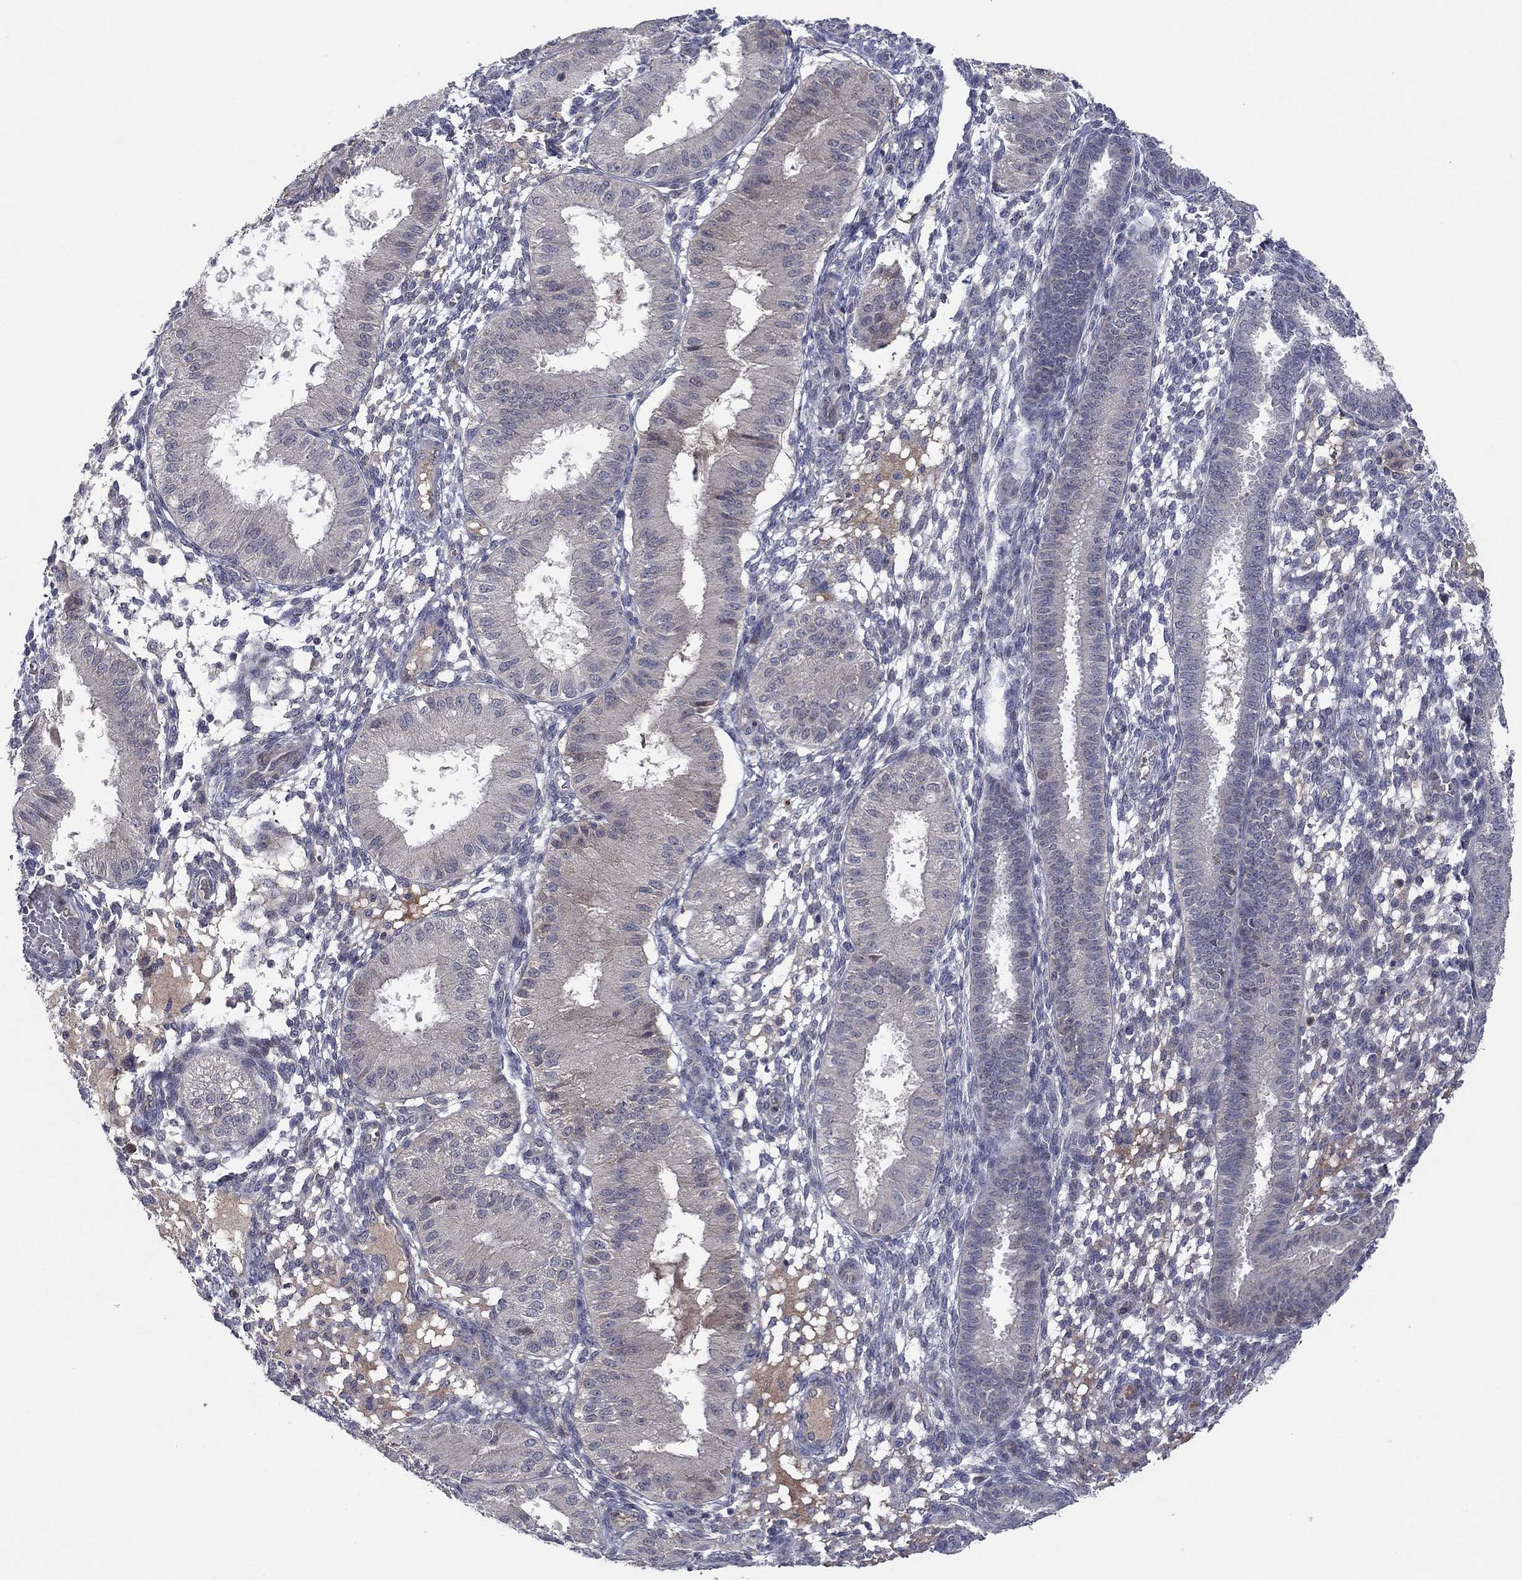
{"staining": {"intensity": "negative", "quantity": "none", "location": "none"}, "tissue": "endometrium", "cell_type": "Cells in endometrial stroma", "image_type": "normal", "snomed": [{"axis": "morphology", "description": "Normal tissue, NOS"}, {"axis": "topography", "description": "Endometrium"}], "caption": "Immunohistochemistry image of normal human endometrium stained for a protein (brown), which exhibits no staining in cells in endometrial stroma. (DAB IHC with hematoxylin counter stain).", "gene": "IL4", "patient": {"sex": "female", "age": 43}}